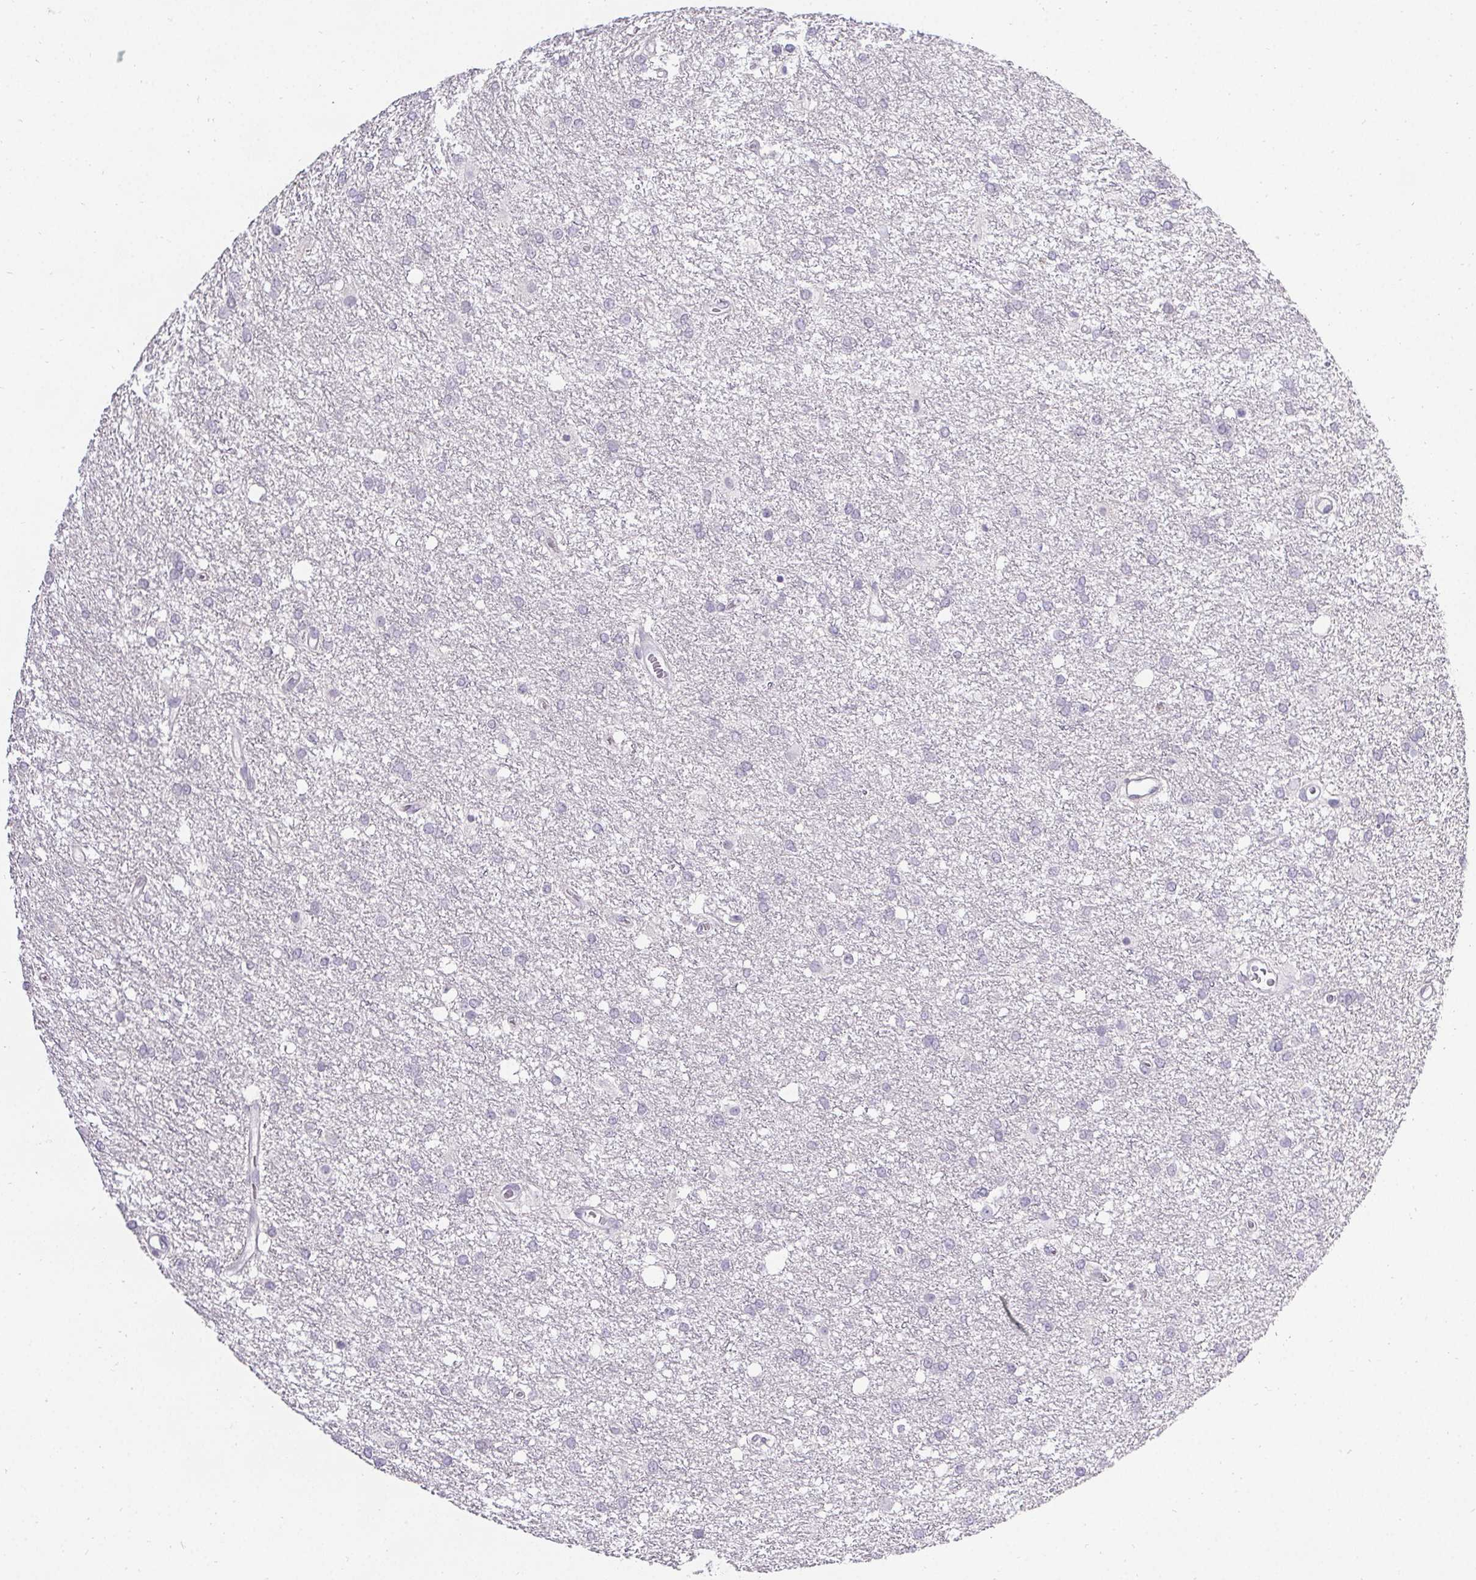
{"staining": {"intensity": "negative", "quantity": "none", "location": "none"}, "tissue": "glioma", "cell_type": "Tumor cells", "image_type": "cancer", "snomed": [{"axis": "morphology", "description": "Glioma, malignant, High grade"}, {"axis": "topography", "description": "Brain"}], "caption": "An image of glioma stained for a protein reveals no brown staining in tumor cells. (DAB (3,3'-diaminobenzidine) immunohistochemistry visualized using brightfield microscopy, high magnification).", "gene": "PMEL", "patient": {"sex": "female", "age": 61}}